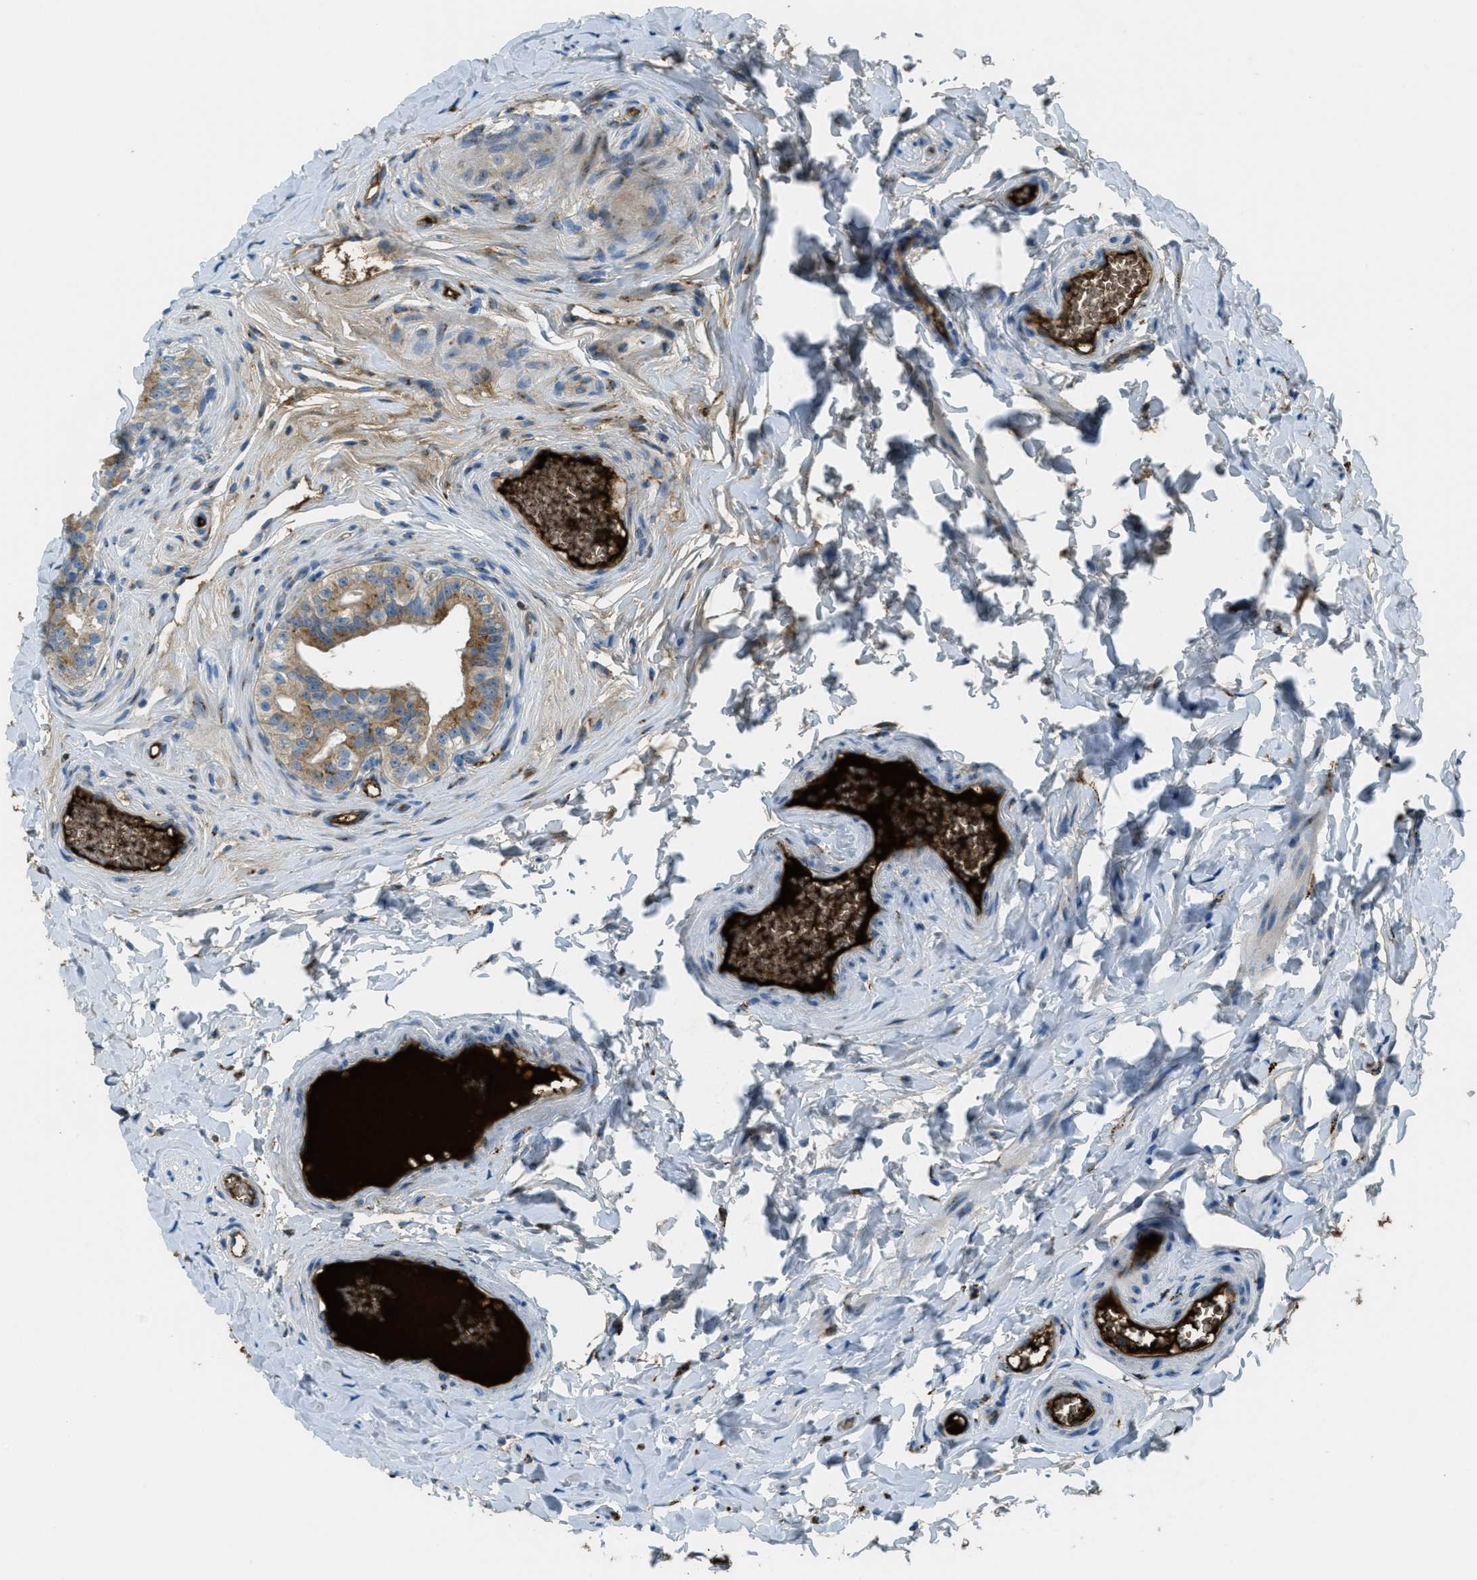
{"staining": {"intensity": "strong", "quantity": ">75%", "location": "cytoplasmic/membranous"}, "tissue": "epididymis", "cell_type": "Glandular cells", "image_type": "normal", "snomed": [{"axis": "morphology", "description": "Normal tissue, NOS"}, {"axis": "topography", "description": "Testis"}, {"axis": "topography", "description": "Epididymis"}], "caption": "Strong cytoplasmic/membranous positivity is identified in about >75% of glandular cells in benign epididymis.", "gene": "TRIM59", "patient": {"sex": "male", "age": 36}}